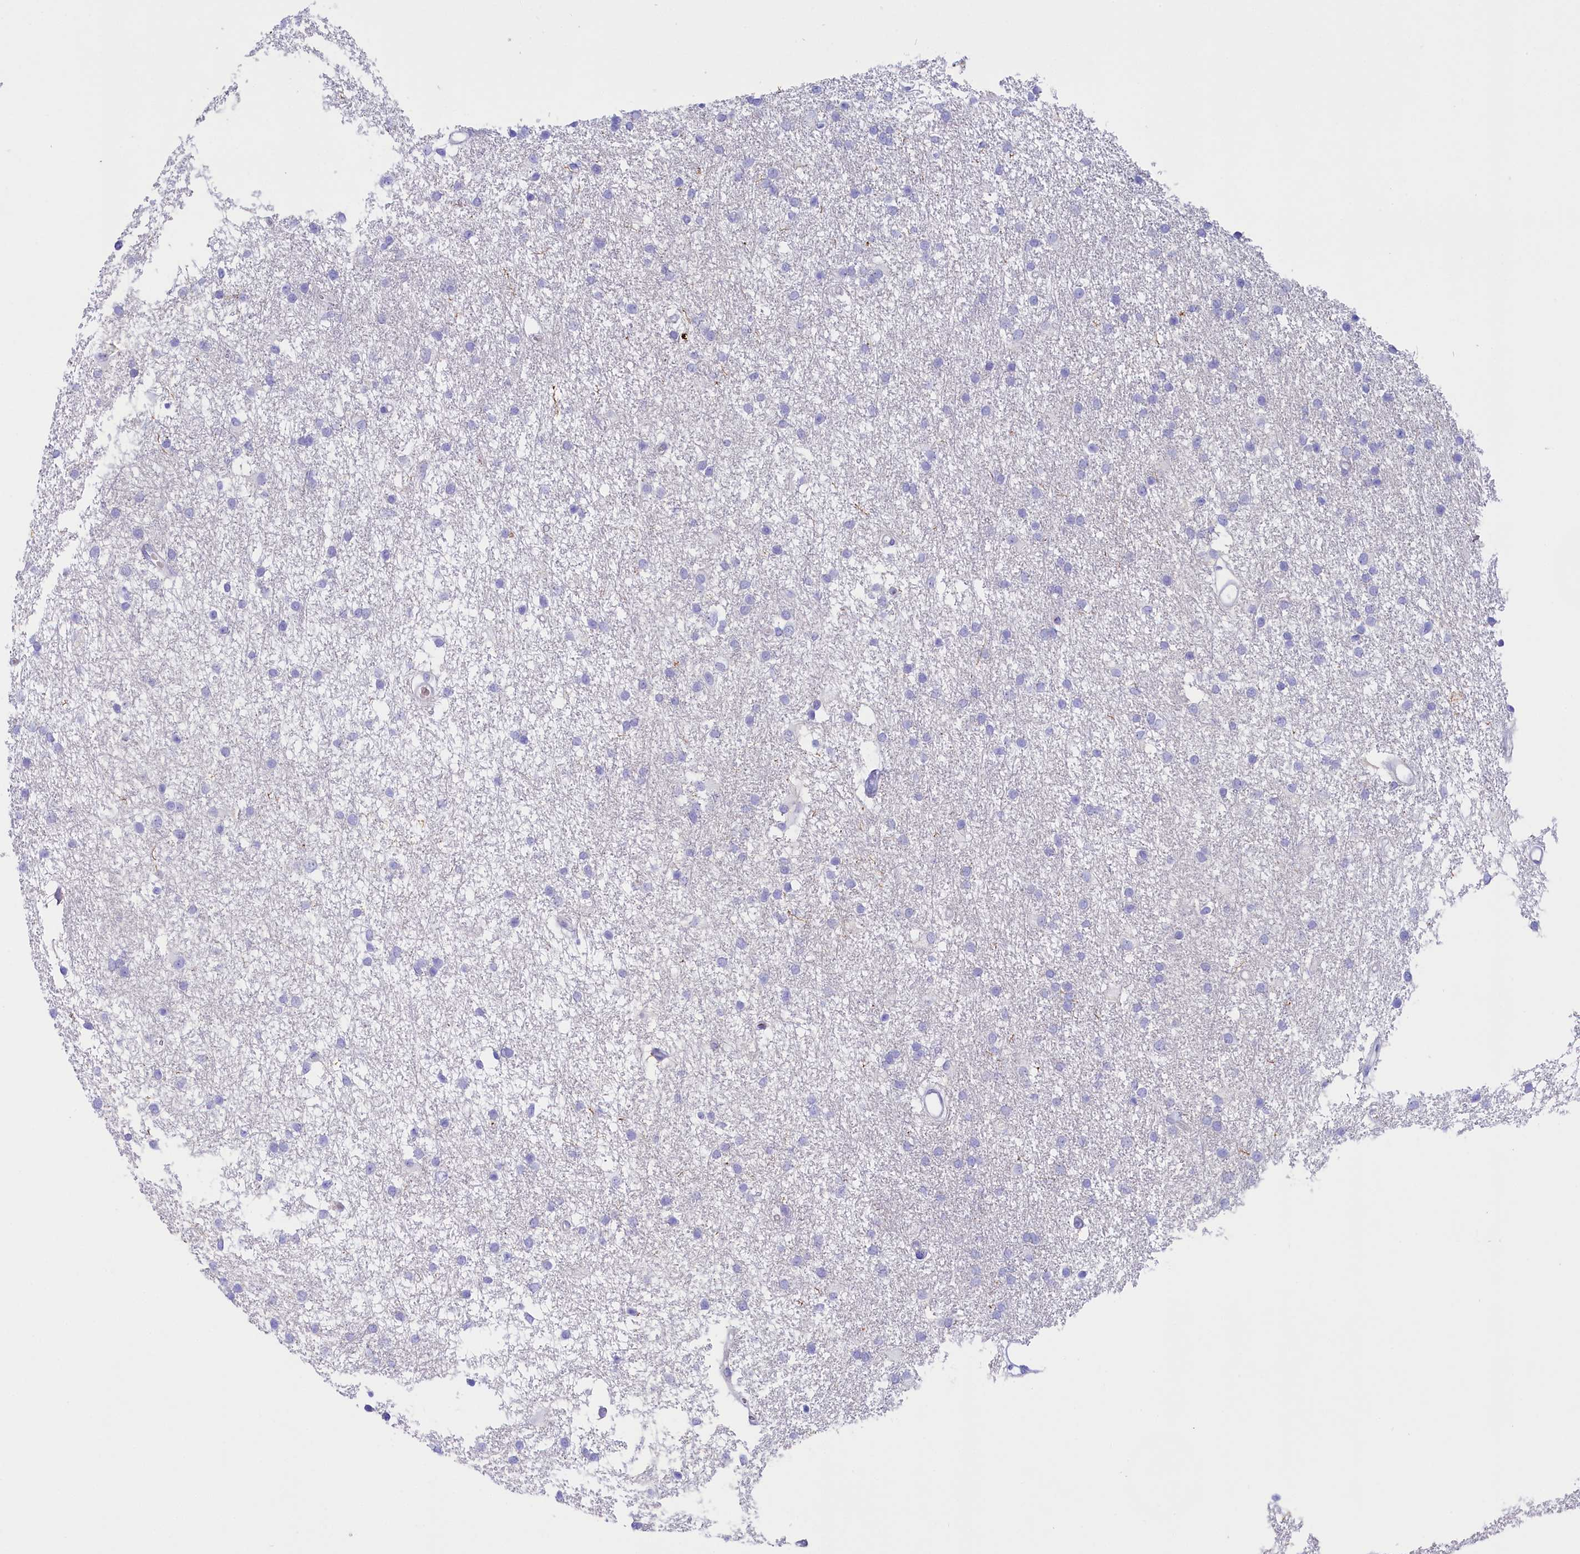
{"staining": {"intensity": "negative", "quantity": "none", "location": "none"}, "tissue": "glioma", "cell_type": "Tumor cells", "image_type": "cancer", "snomed": [{"axis": "morphology", "description": "Glioma, malignant, High grade"}, {"axis": "topography", "description": "Brain"}], "caption": "Protein analysis of glioma displays no significant expression in tumor cells.", "gene": "SULT2A1", "patient": {"sex": "male", "age": 77}}